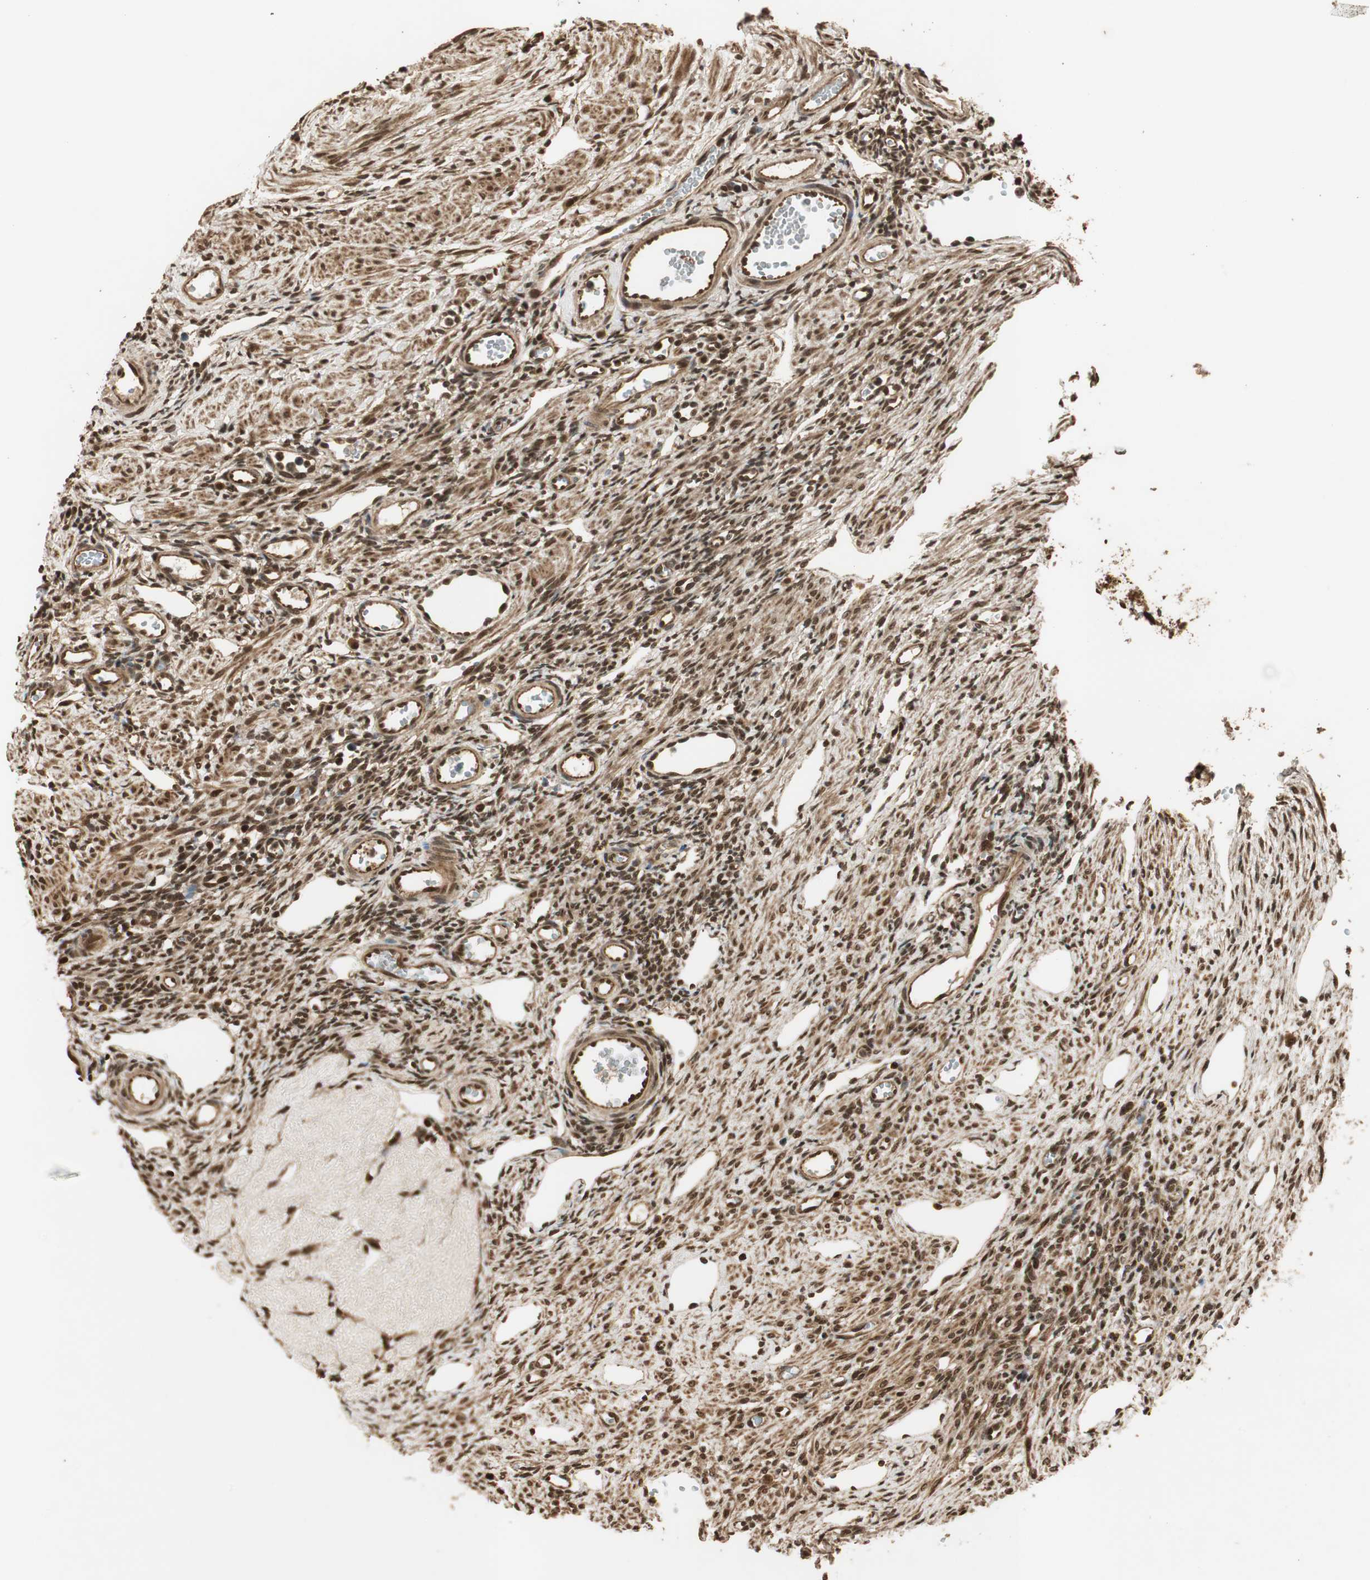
{"staining": {"intensity": "strong", "quantity": ">75%", "location": "cytoplasmic/membranous,nuclear"}, "tissue": "ovary", "cell_type": "Ovarian stroma cells", "image_type": "normal", "snomed": [{"axis": "morphology", "description": "Normal tissue, NOS"}, {"axis": "topography", "description": "Ovary"}], "caption": "IHC micrograph of unremarkable ovary: human ovary stained using IHC reveals high levels of strong protein expression localized specifically in the cytoplasmic/membranous,nuclear of ovarian stroma cells, appearing as a cytoplasmic/membranous,nuclear brown color.", "gene": "RPA3", "patient": {"sex": "female", "age": 33}}